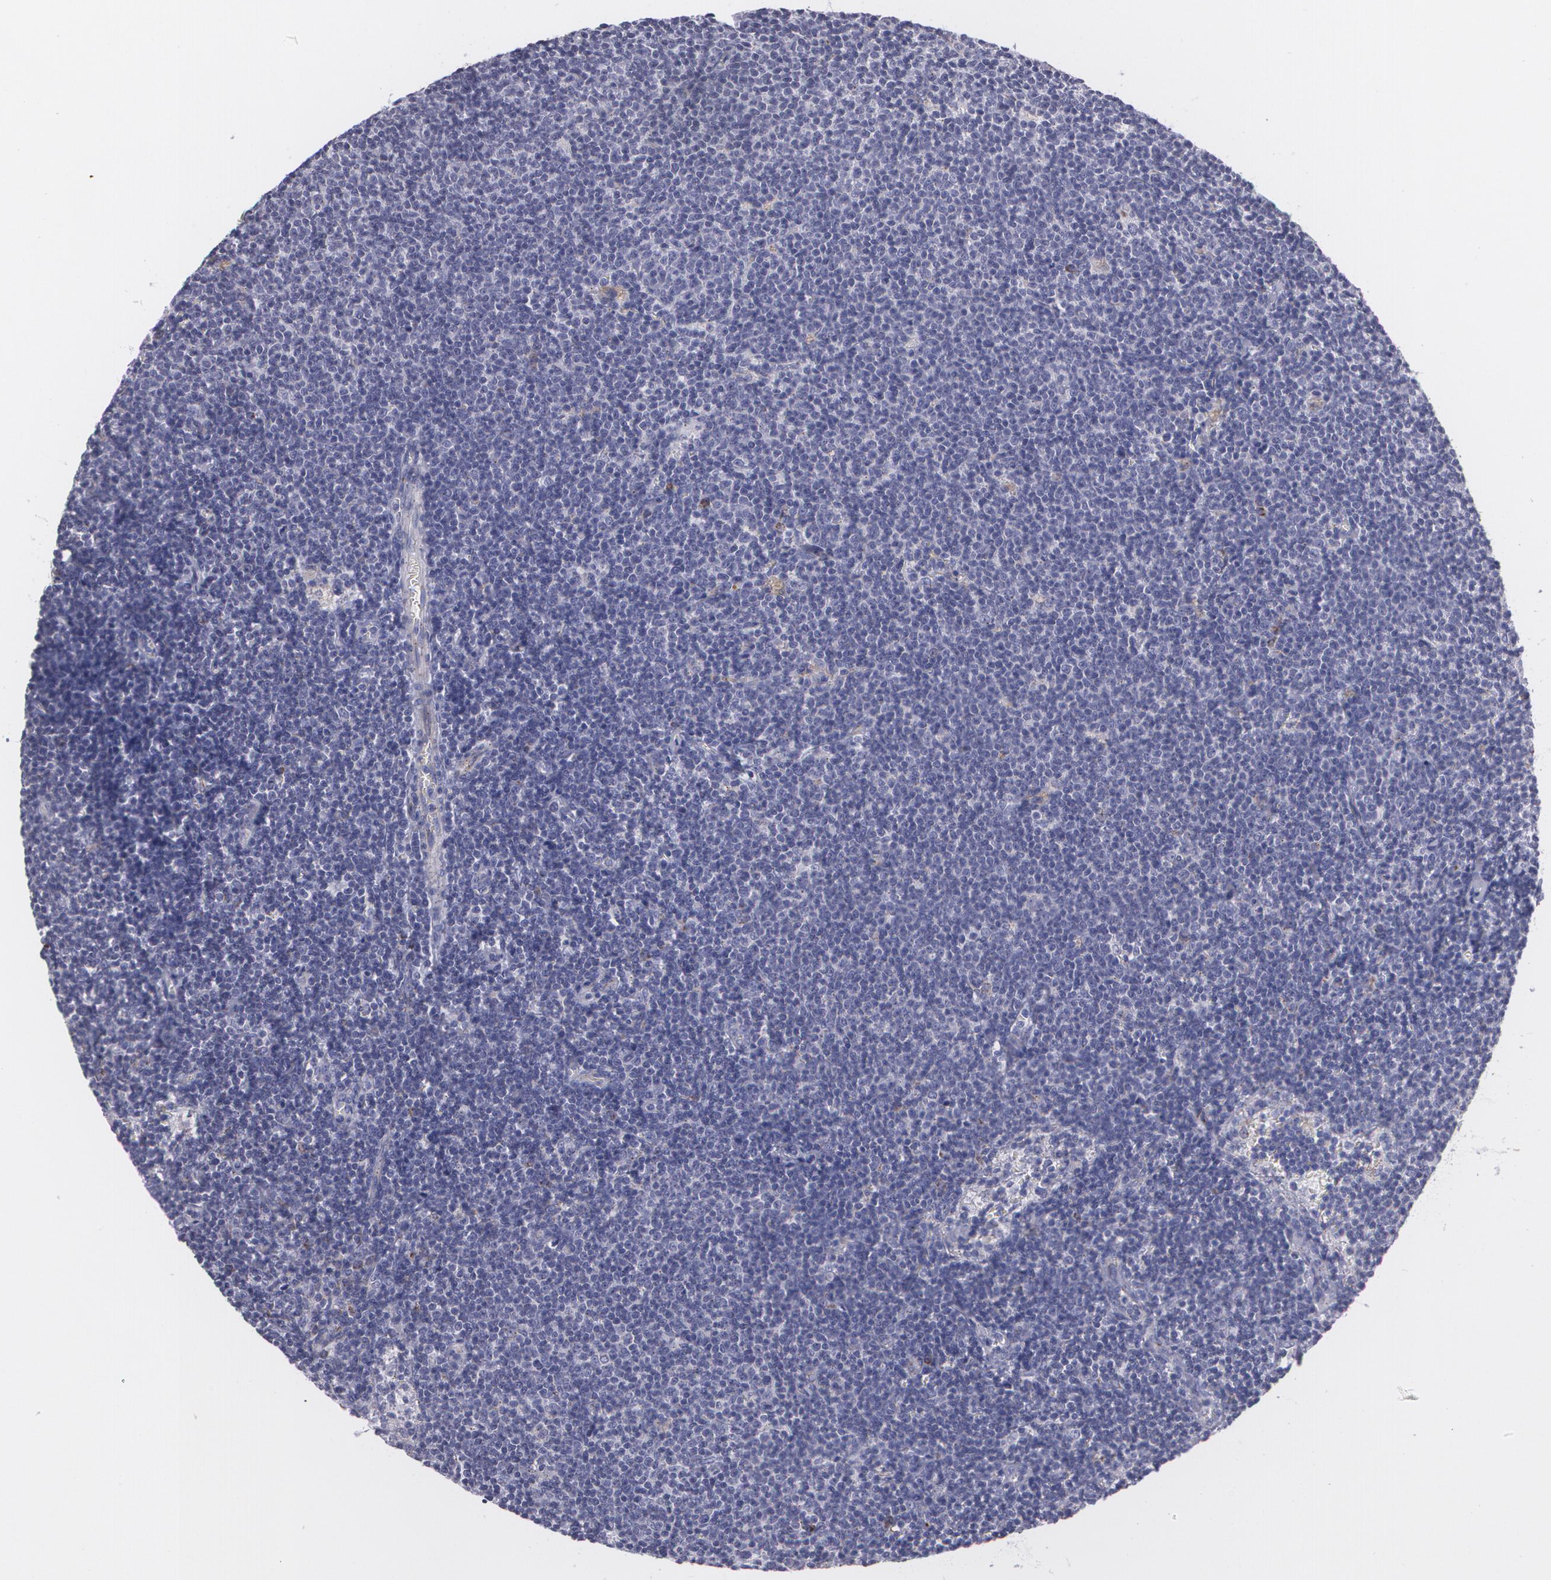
{"staining": {"intensity": "negative", "quantity": "none", "location": "none"}, "tissue": "lymphoma", "cell_type": "Tumor cells", "image_type": "cancer", "snomed": [{"axis": "morphology", "description": "Malignant lymphoma, non-Hodgkin's type, Low grade"}, {"axis": "topography", "description": "Lymph node"}], "caption": "Immunohistochemical staining of low-grade malignant lymphoma, non-Hodgkin's type reveals no significant expression in tumor cells.", "gene": "CILK1", "patient": {"sex": "male", "age": 65}}